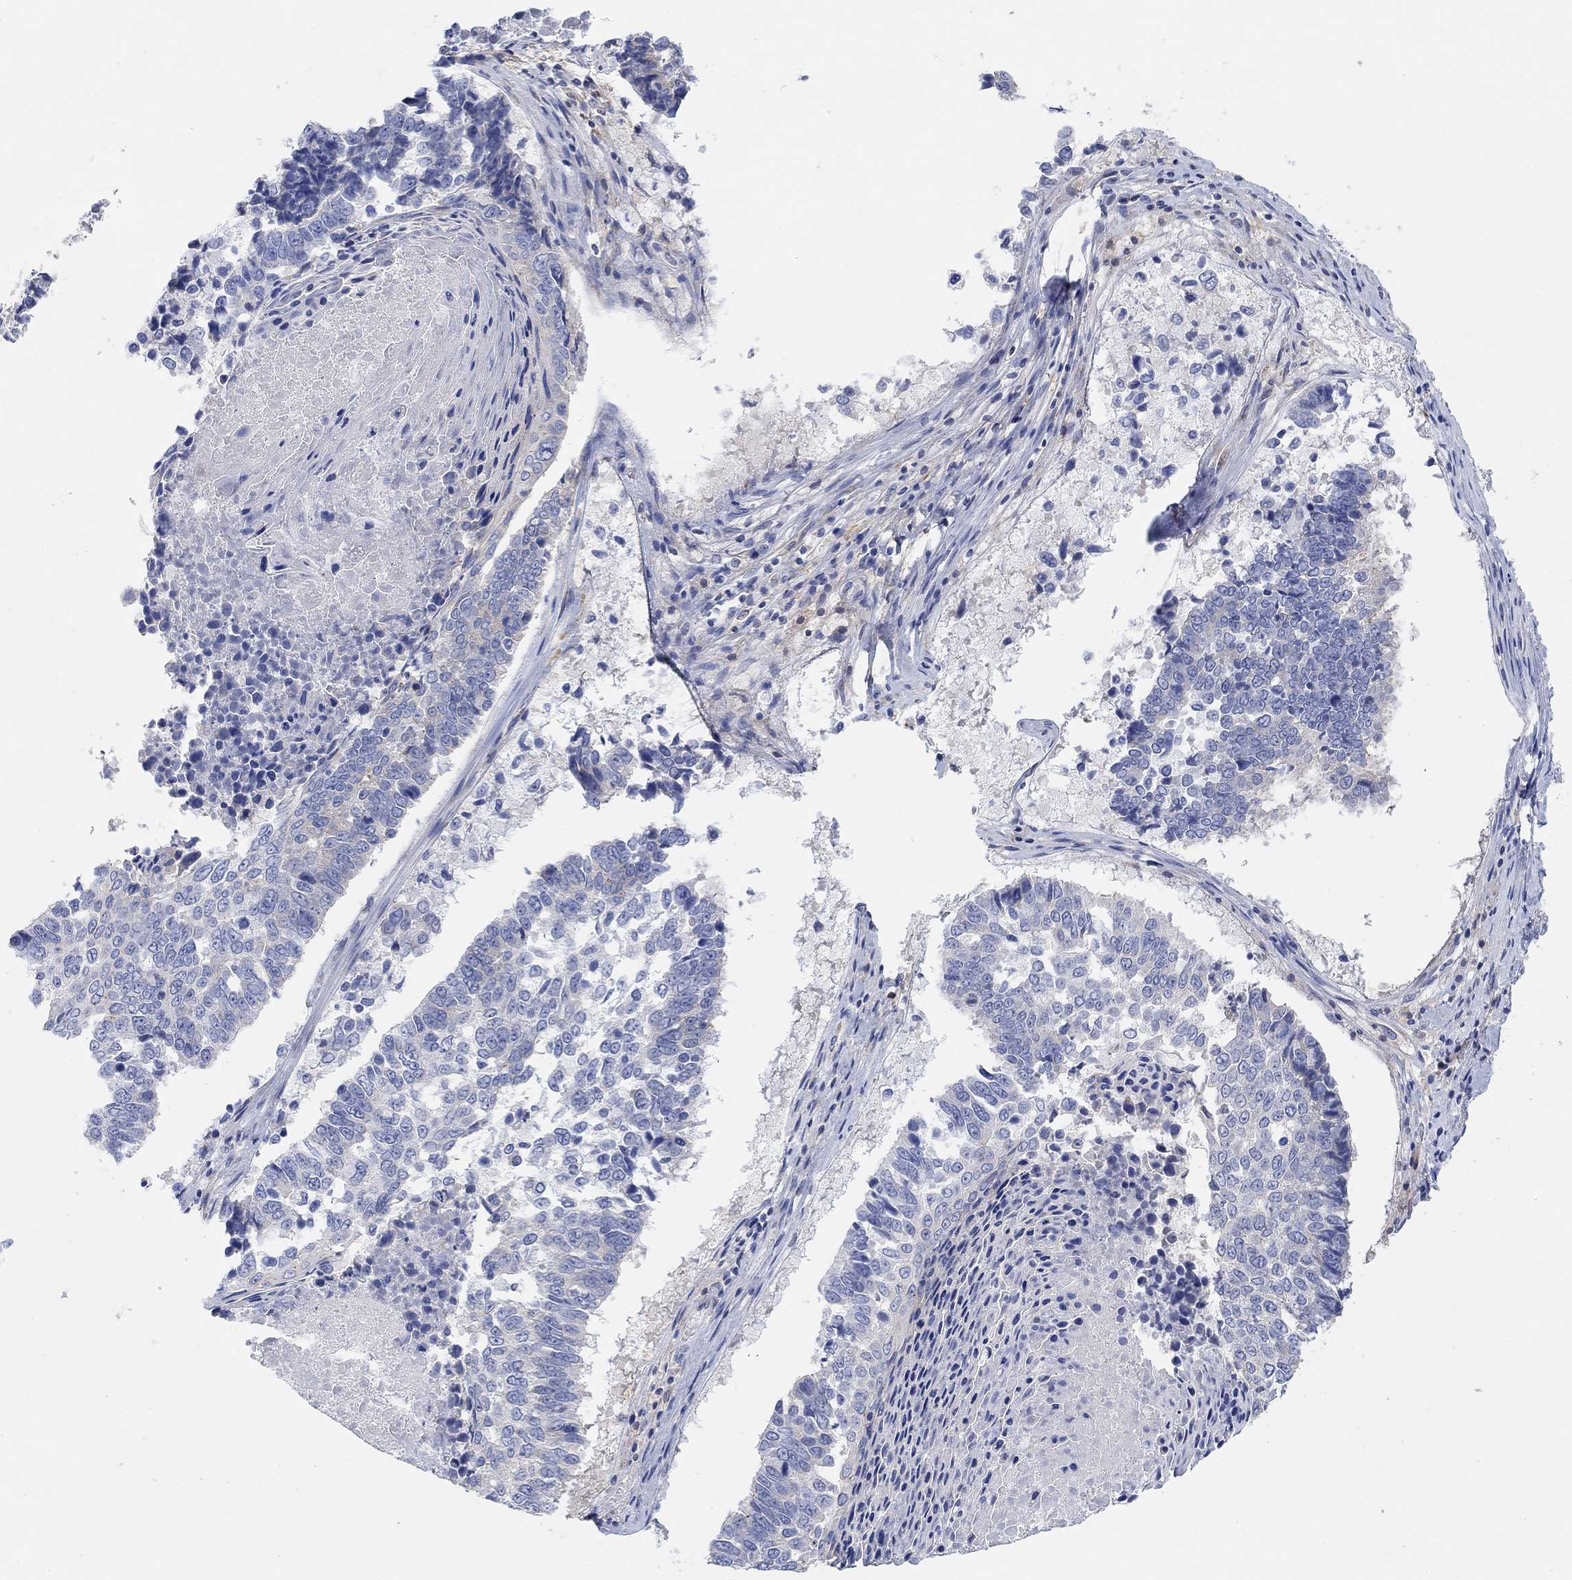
{"staining": {"intensity": "negative", "quantity": "none", "location": "none"}, "tissue": "lung cancer", "cell_type": "Tumor cells", "image_type": "cancer", "snomed": [{"axis": "morphology", "description": "Squamous cell carcinoma, NOS"}, {"axis": "topography", "description": "Lung"}], "caption": "Human lung cancer stained for a protein using immunohistochemistry (IHC) shows no staining in tumor cells.", "gene": "RGS1", "patient": {"sex": "male", "age": 73}}